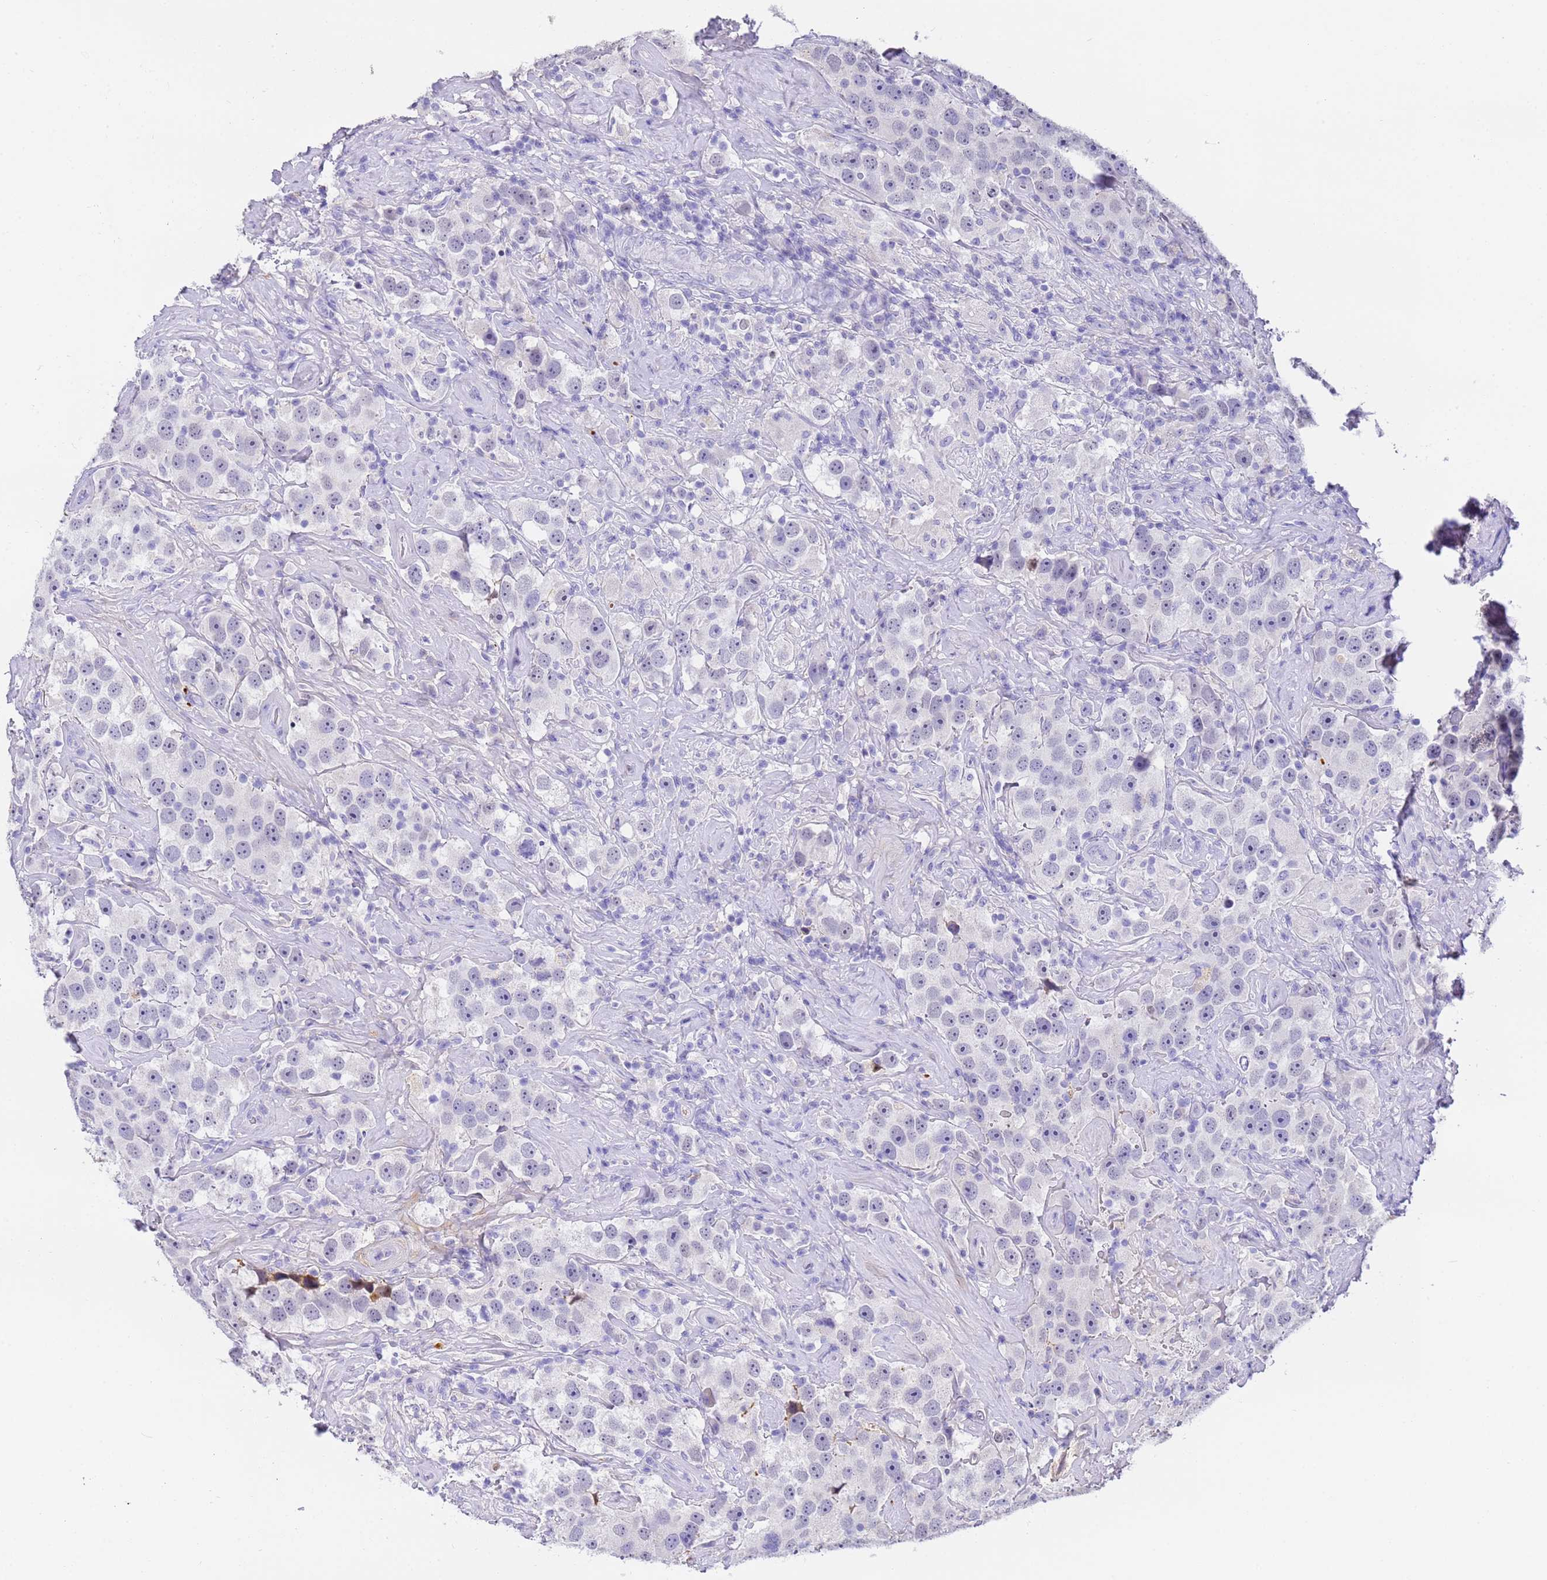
{"staining": {"intensity": "negative", "quantity": "none", "location": "none"}, "tissue": "testis cancer", "cell_type": "Tumor cells", "image_type": "cancer", "snomed": [{"axis": "morphology", "description": "Seminoma, NOS"}, {"axis": "topography", "description": "Testis"}], "caption": "Immunohistochemical staining of human testis seminoma demonstrates no significant staining in tumor cells.", "gene": "CFHR2", "patient": {"sex": "male", "age": 49}}